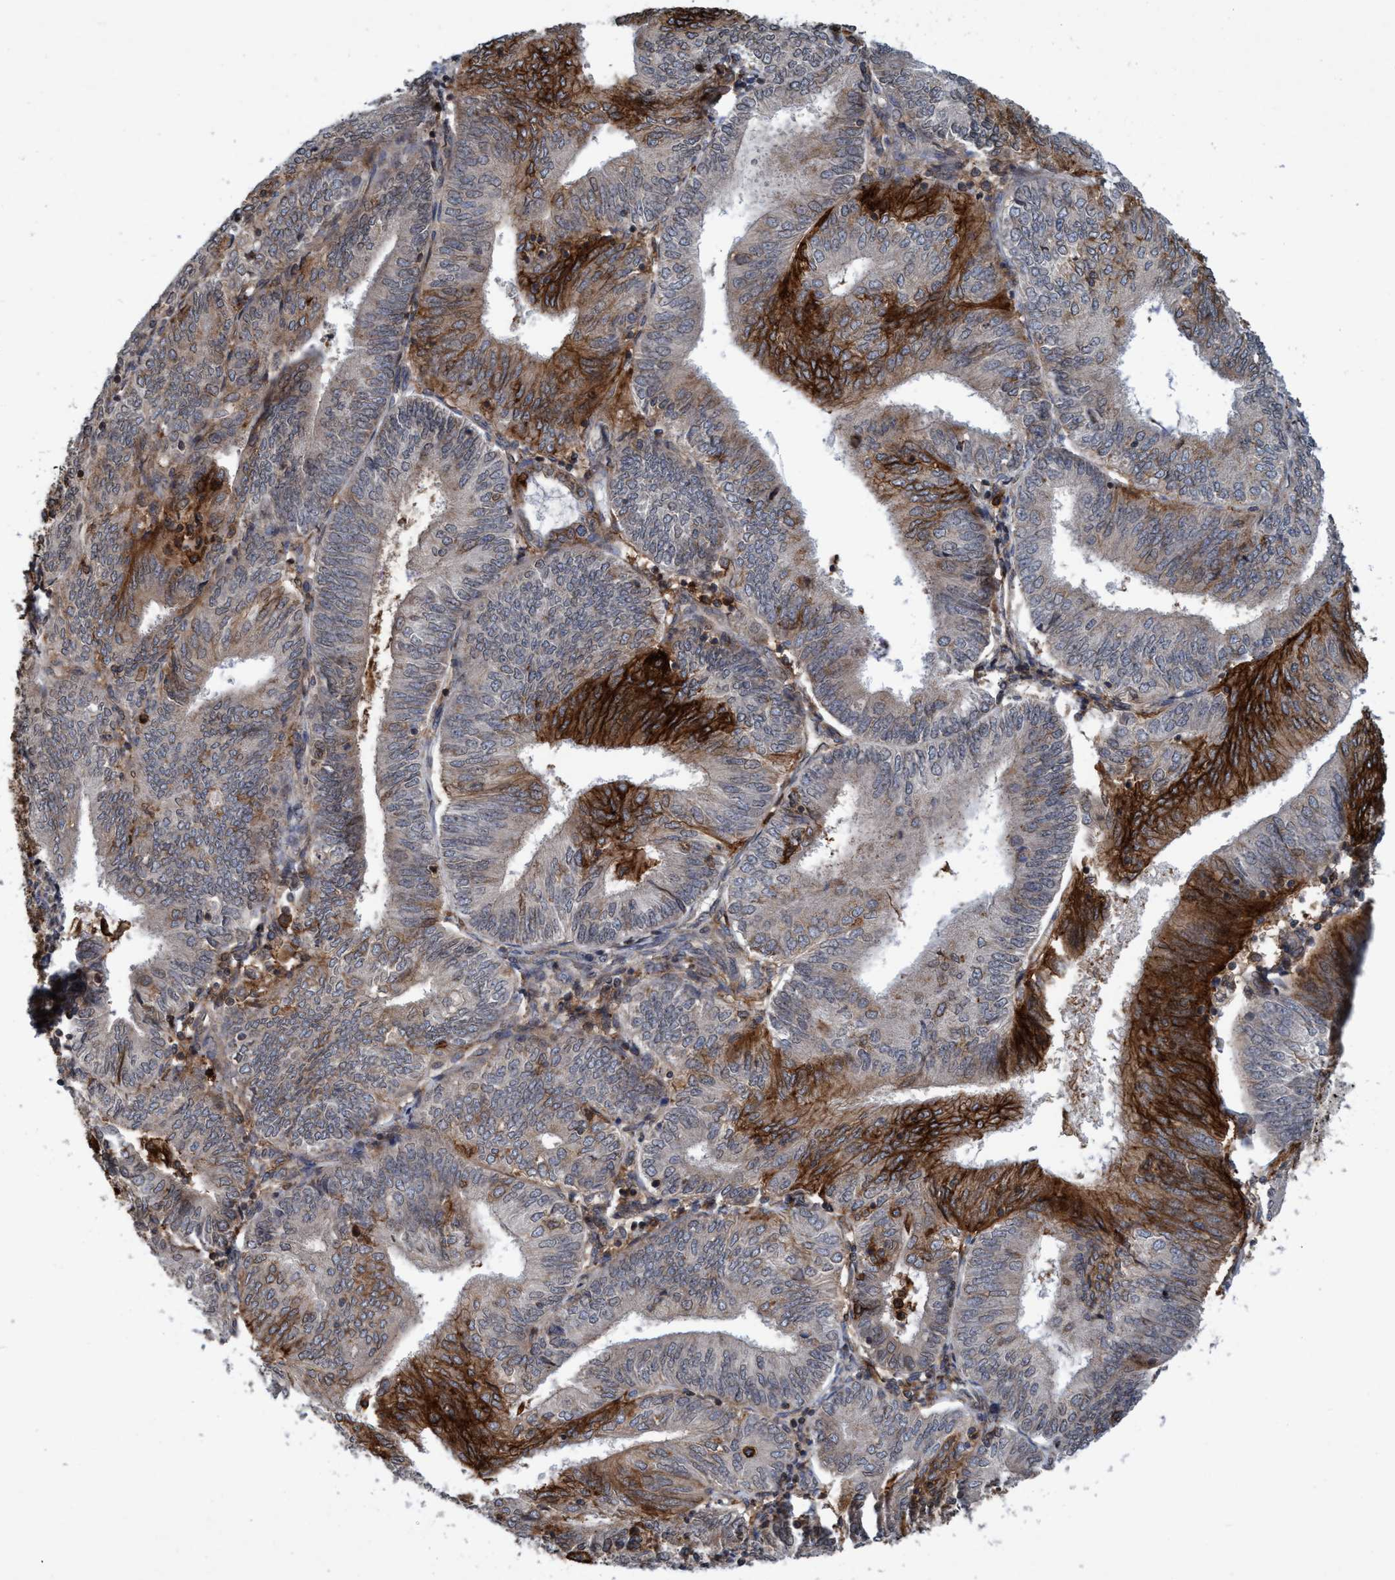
{"staining": {"intensity": "strong", "quantity": "<25%", "location": "cytoplasmic/membranous"}, "tissue": "endometrial cancer", "cell_type": "Tumor cells", "image_type": "cancer", "snomed": [{"axis": "morphology", "description": "Adenocarcinoma, NOS"}, {"axis": "topography", "description": "Endometrium"}], "caption": "Approximately <25% of tumor cells in endometrial cancer (adenocarcinoma) demonstrate strong cytoplasmic/membranous protein staining as visualized by brown immunohistochemical staining.", "gene": "SLC16A3", "patient": {"sex": "female", "age": 58}}